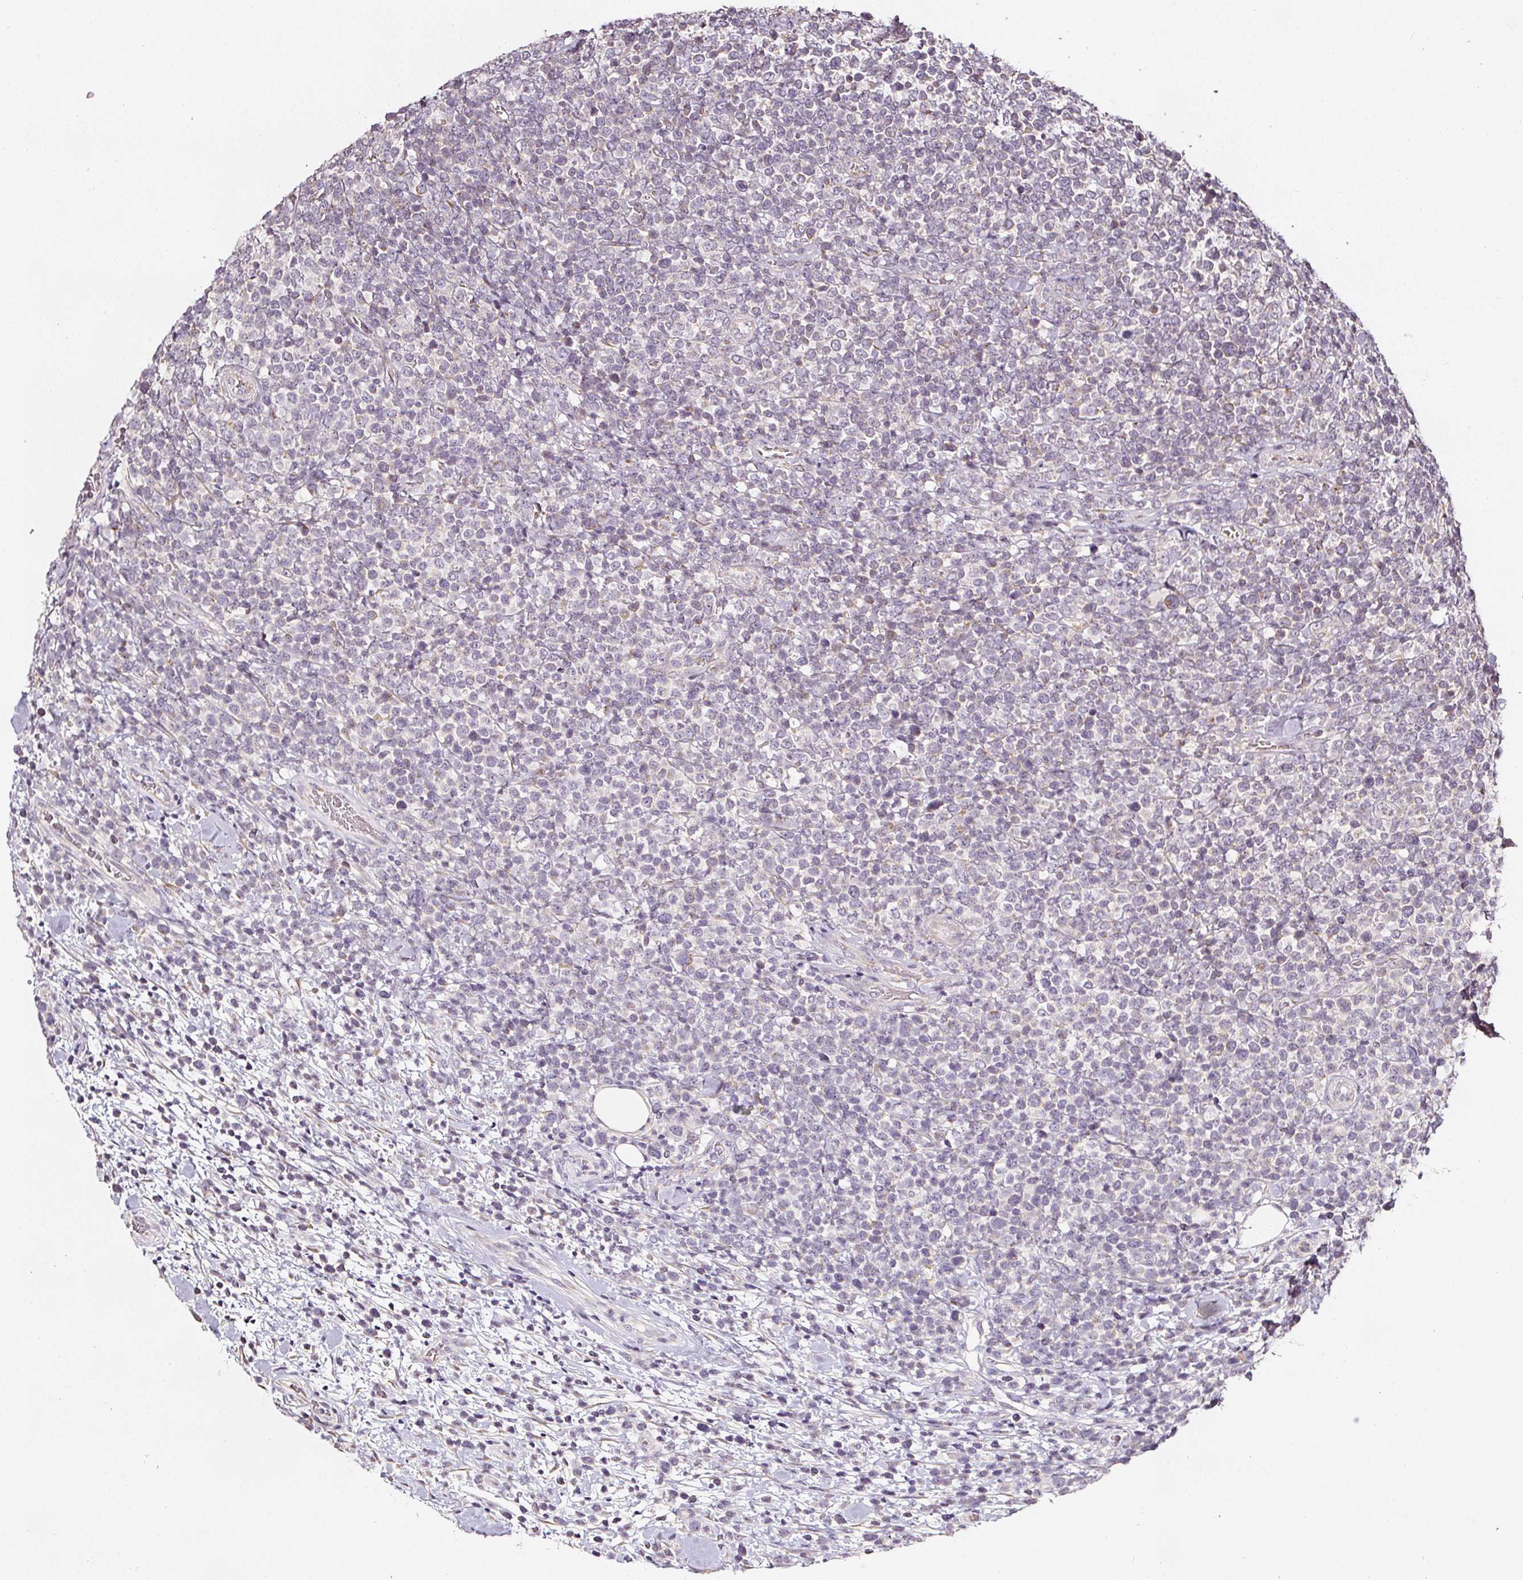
{"staining": {"intensity": "negative", "quantity": "none", "location": "none"}, "tissue": "lymphoma", "cell_type": "Tumor cells", "image_type": "cancer", "snomed": [{"axis": "morphology", "description": "Malignant lymphoma, non-Hodgkin's type, High grade"}, {"axis": "topography", "description": "Soft tissue"}], "caption": "The immunohistochemistry micrograph has no significant expression in tumor cells of lymphoma tissue.", "gene": "NTRK1", "patient": {"sex": "female", "age": 56}}